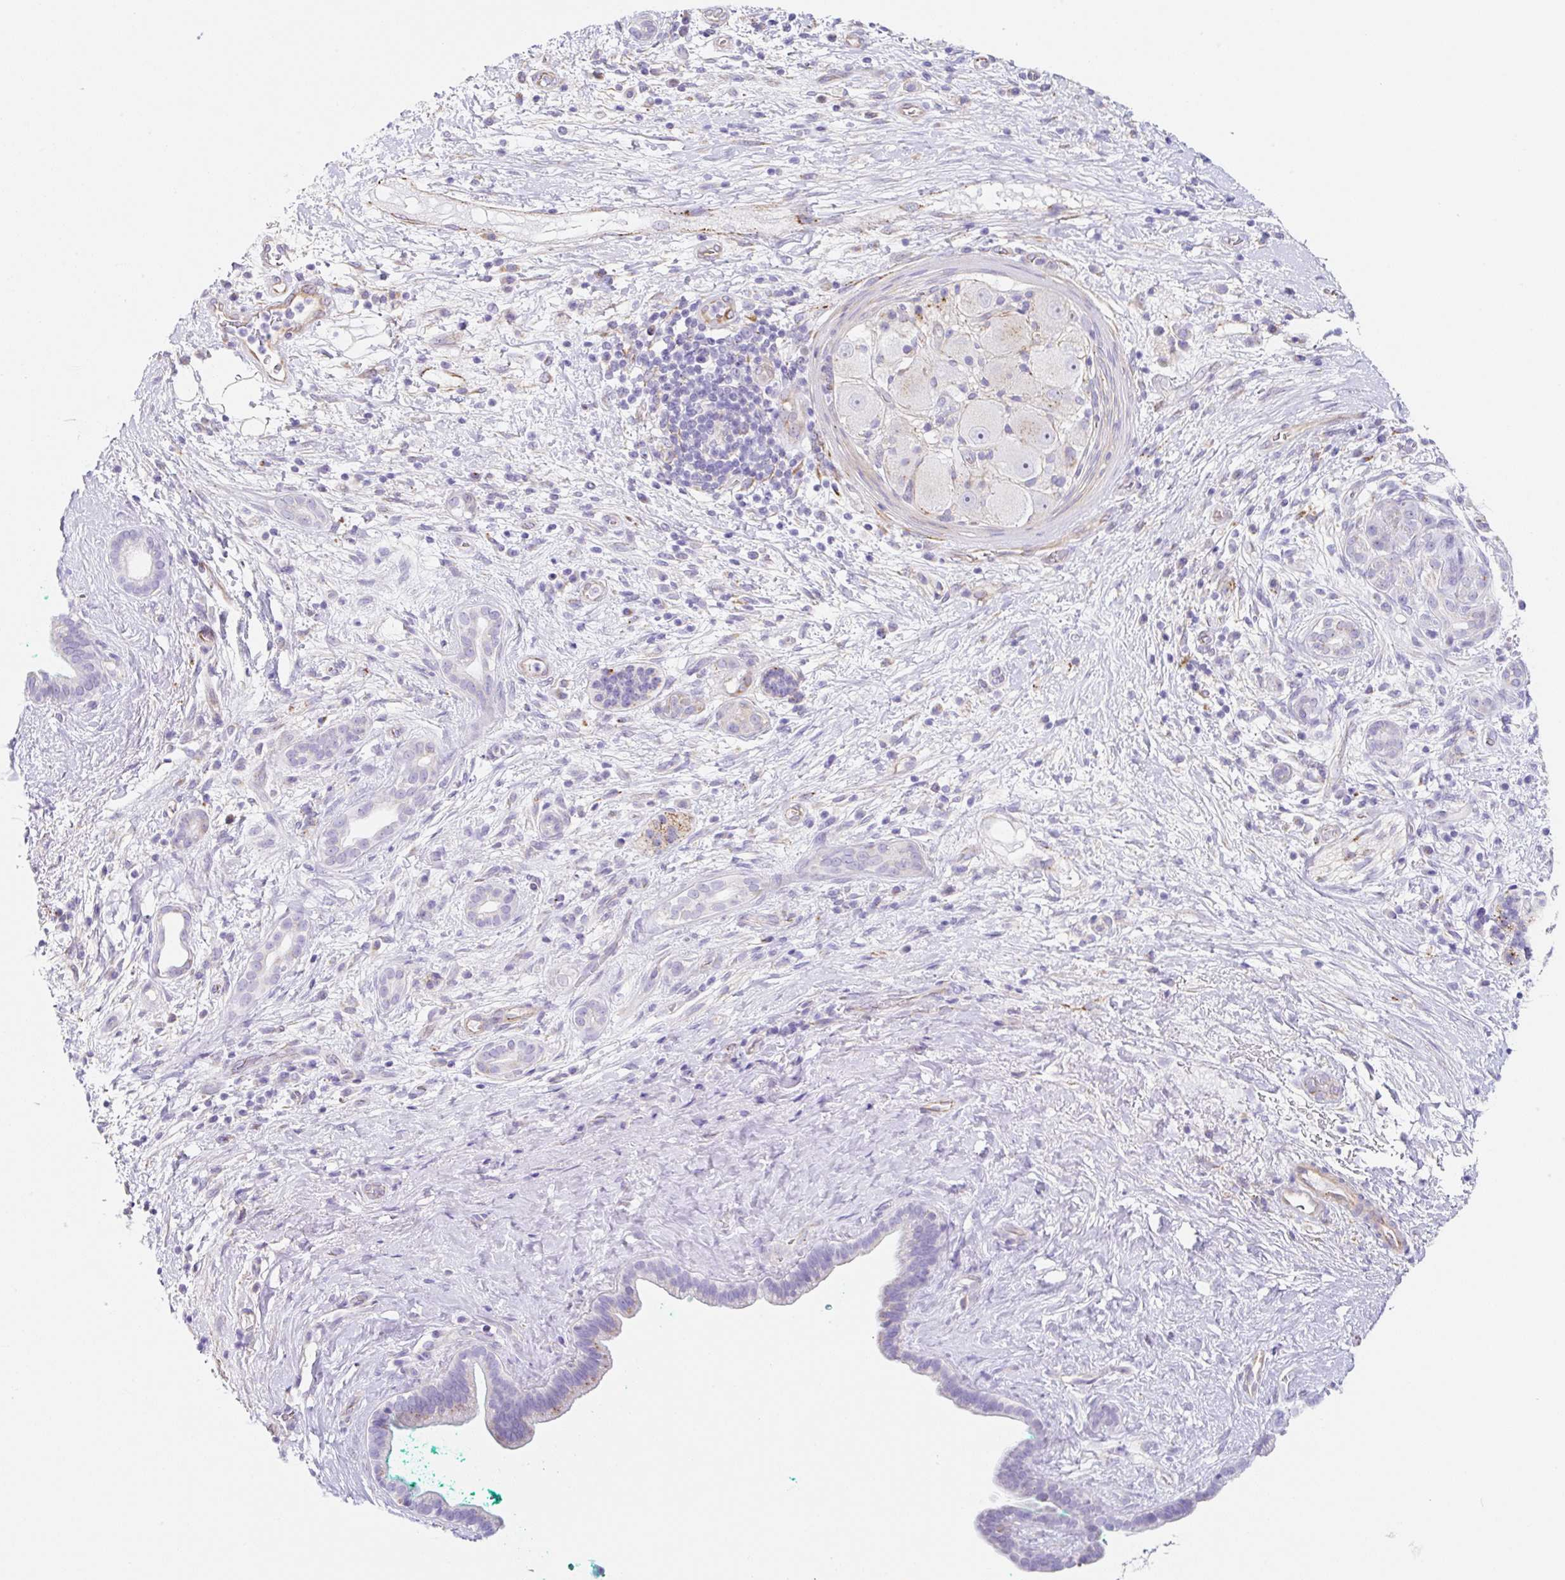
{"staining": {"intensity": "negative", "quantity": "none", "location": "none"}, "tissue": "pancreatic cancer", "cell_type": "Tumor cells", "image_type": "cancer", "snomed": [{"axis": "morphology", "description": "Adenocarcinoma, NOS"}, {"axis": "topography", "description": "Pancreas"}], "caption": "Immunohistochemistry (IHC) micrograph of human pancreatic cancer (adenocarcinoma) stained for a protein (brown), which demonstrates no staining in tumor cells.", "gene": "DKK4", "patient": {"sex": "male", "age": 78}}